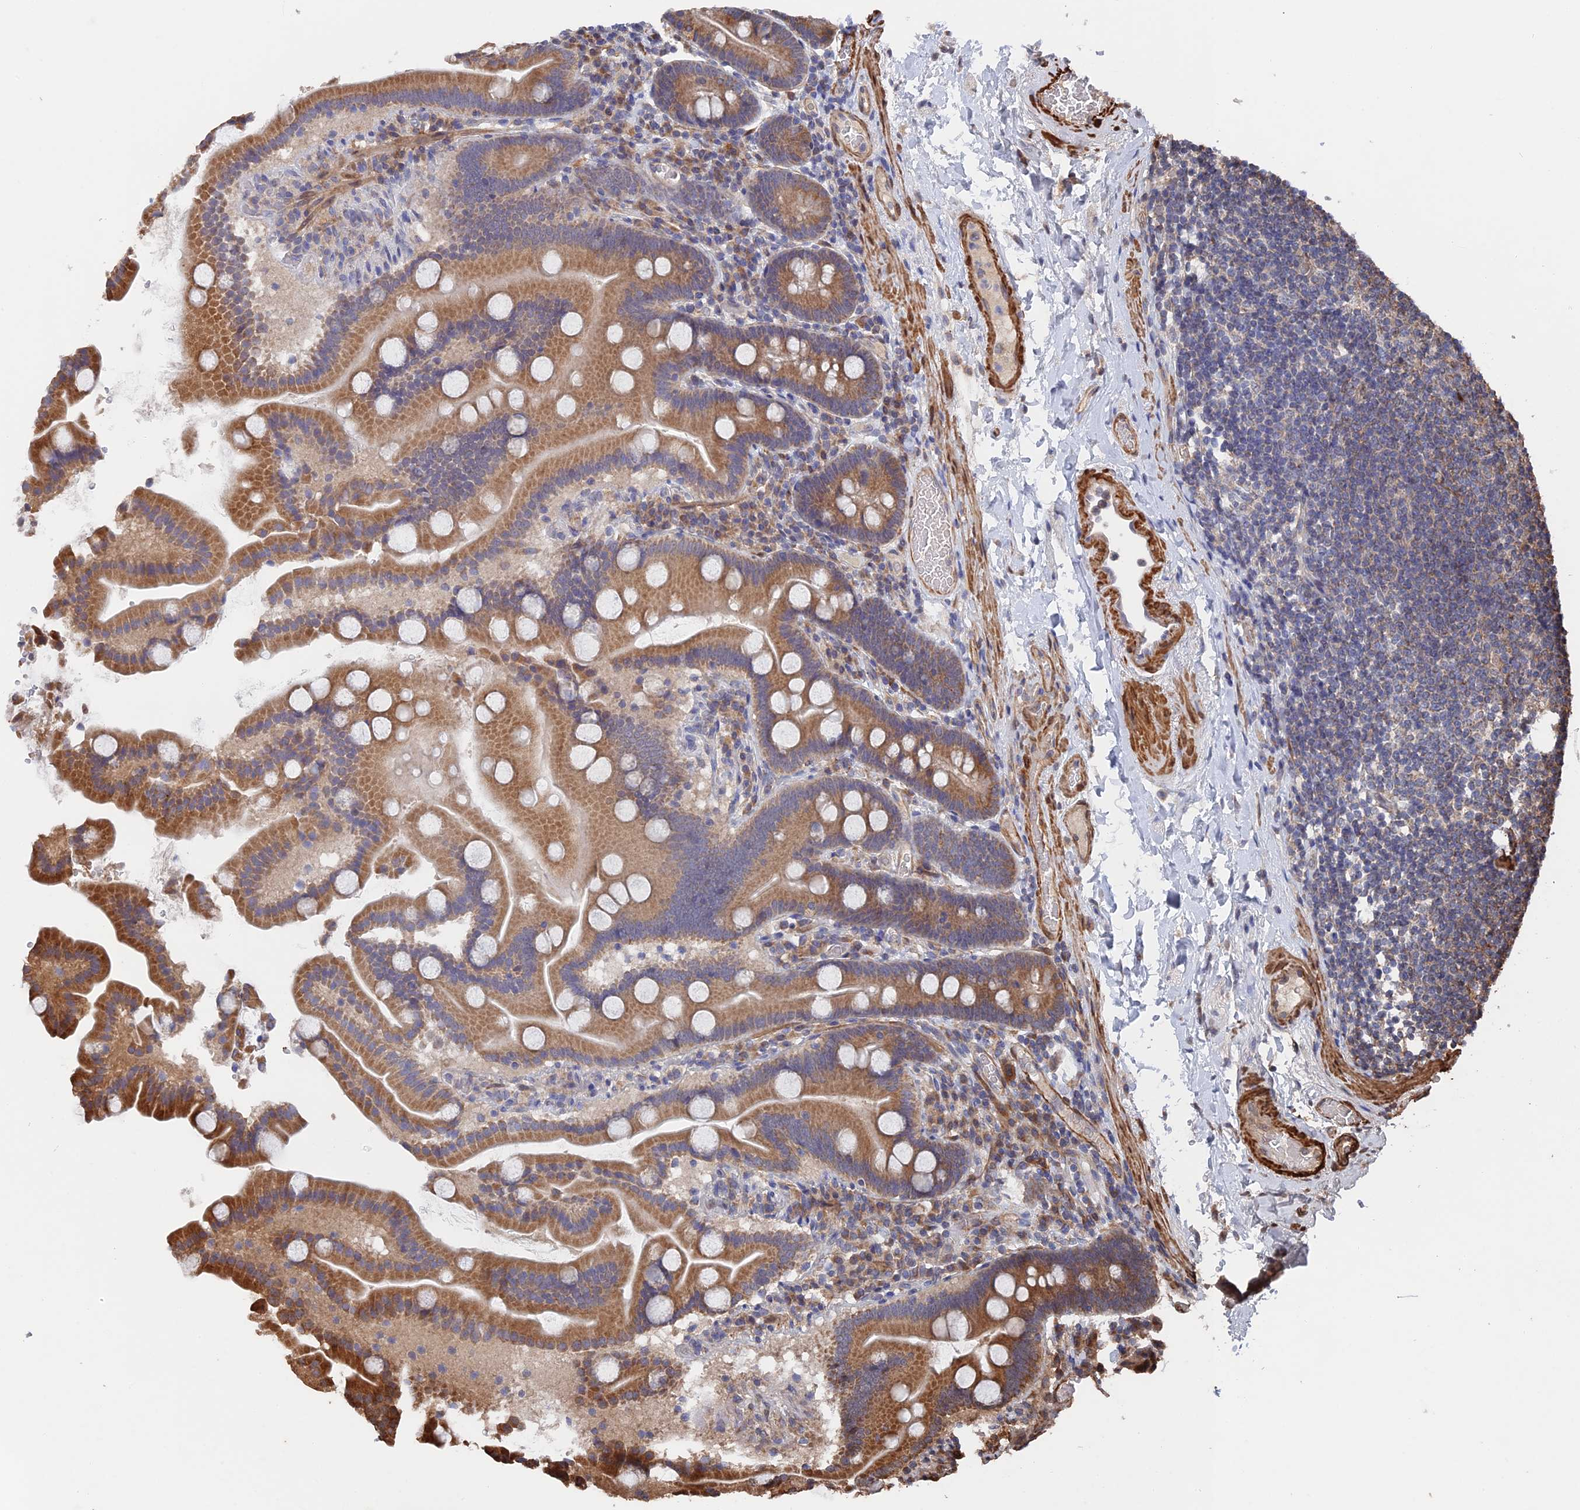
{"staining": {"intensity": "moderate", "quantity": ">75%", "location": "cytoplasmic/membranous"}, "tissue": "duodenum", "cell_type": "Glandular cells", "image_type": "normal", "snomed": [{"axis": "morphology", "description": "Normal tissue, NOS"}, {"axis": "topography", "description": "Duodenum"}], "caption": "High-magnification brightfield microscopy of normal duodenum stained with DAB (brown) and counterstained with hematoxylin (blue). glandular cells exhibit moderate cytoplasmic/membranous expression is present in approximately>75% of cells. (IHC, brightfield microscopy, high magnification).", "gene": "ZNF320", "patient": {"sex": "male", "age": 55}}